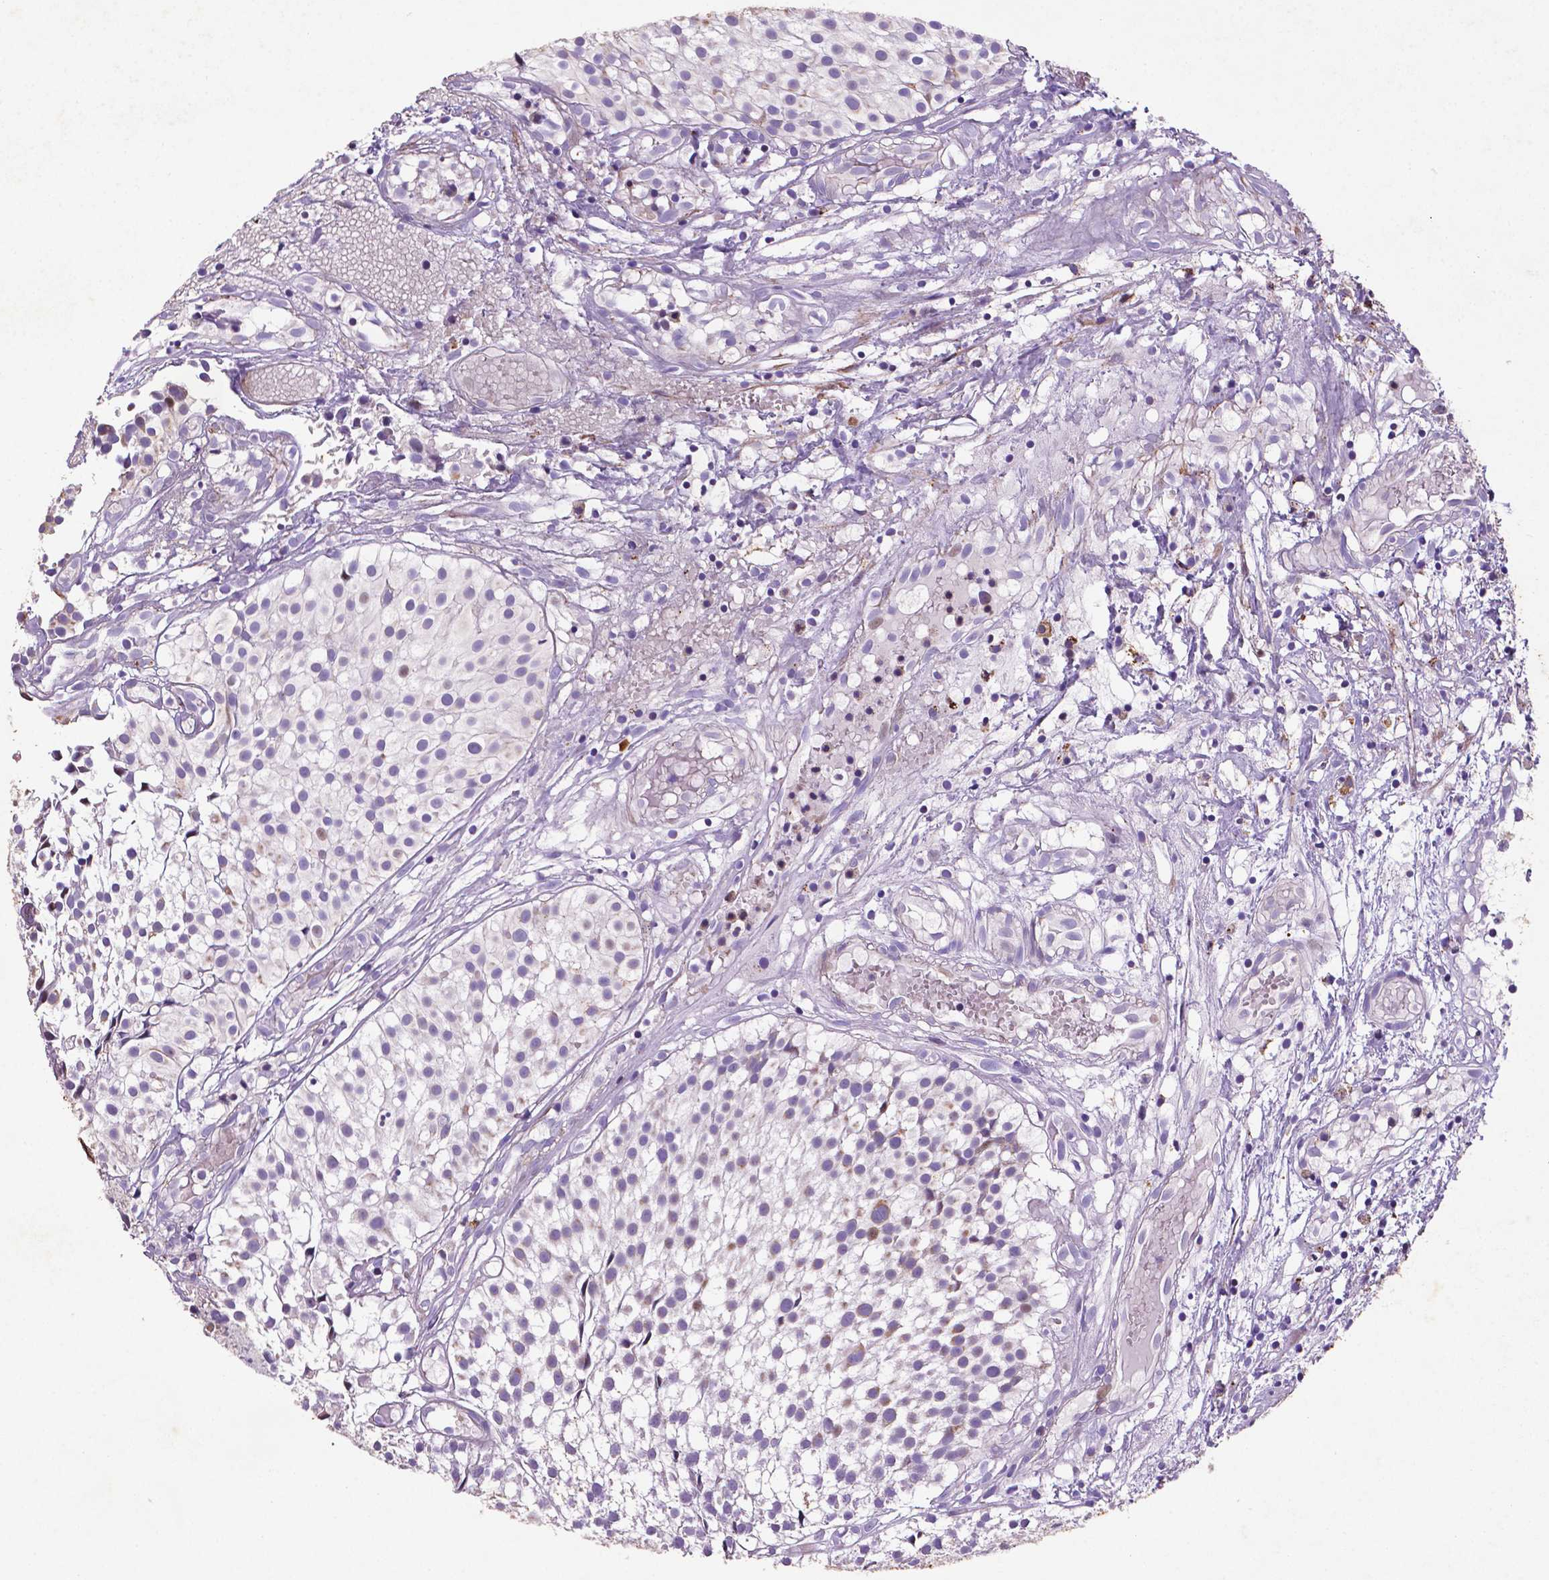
{"staining": {"intensity": "moderate", "quantity": "<25%", "location": "nuclear"}, "tissue": "urothelial cancer", "cell_type": "Tumor cells", "image_type": "cancer", "snomed": [{"axis": "morphology", "description": "Urothelial carcinoma, Low grade"}, {"axis": "topography", "description": "Urinary bladder"}], "caption": "Immunohistochemistry of low-grade urothelial carcinoma reveals low levels of moderate nuclear expression in approximately <25% of tumor cells.", "gene": "TM4SF20", "patient": {"sex": "male", "age": 79}}